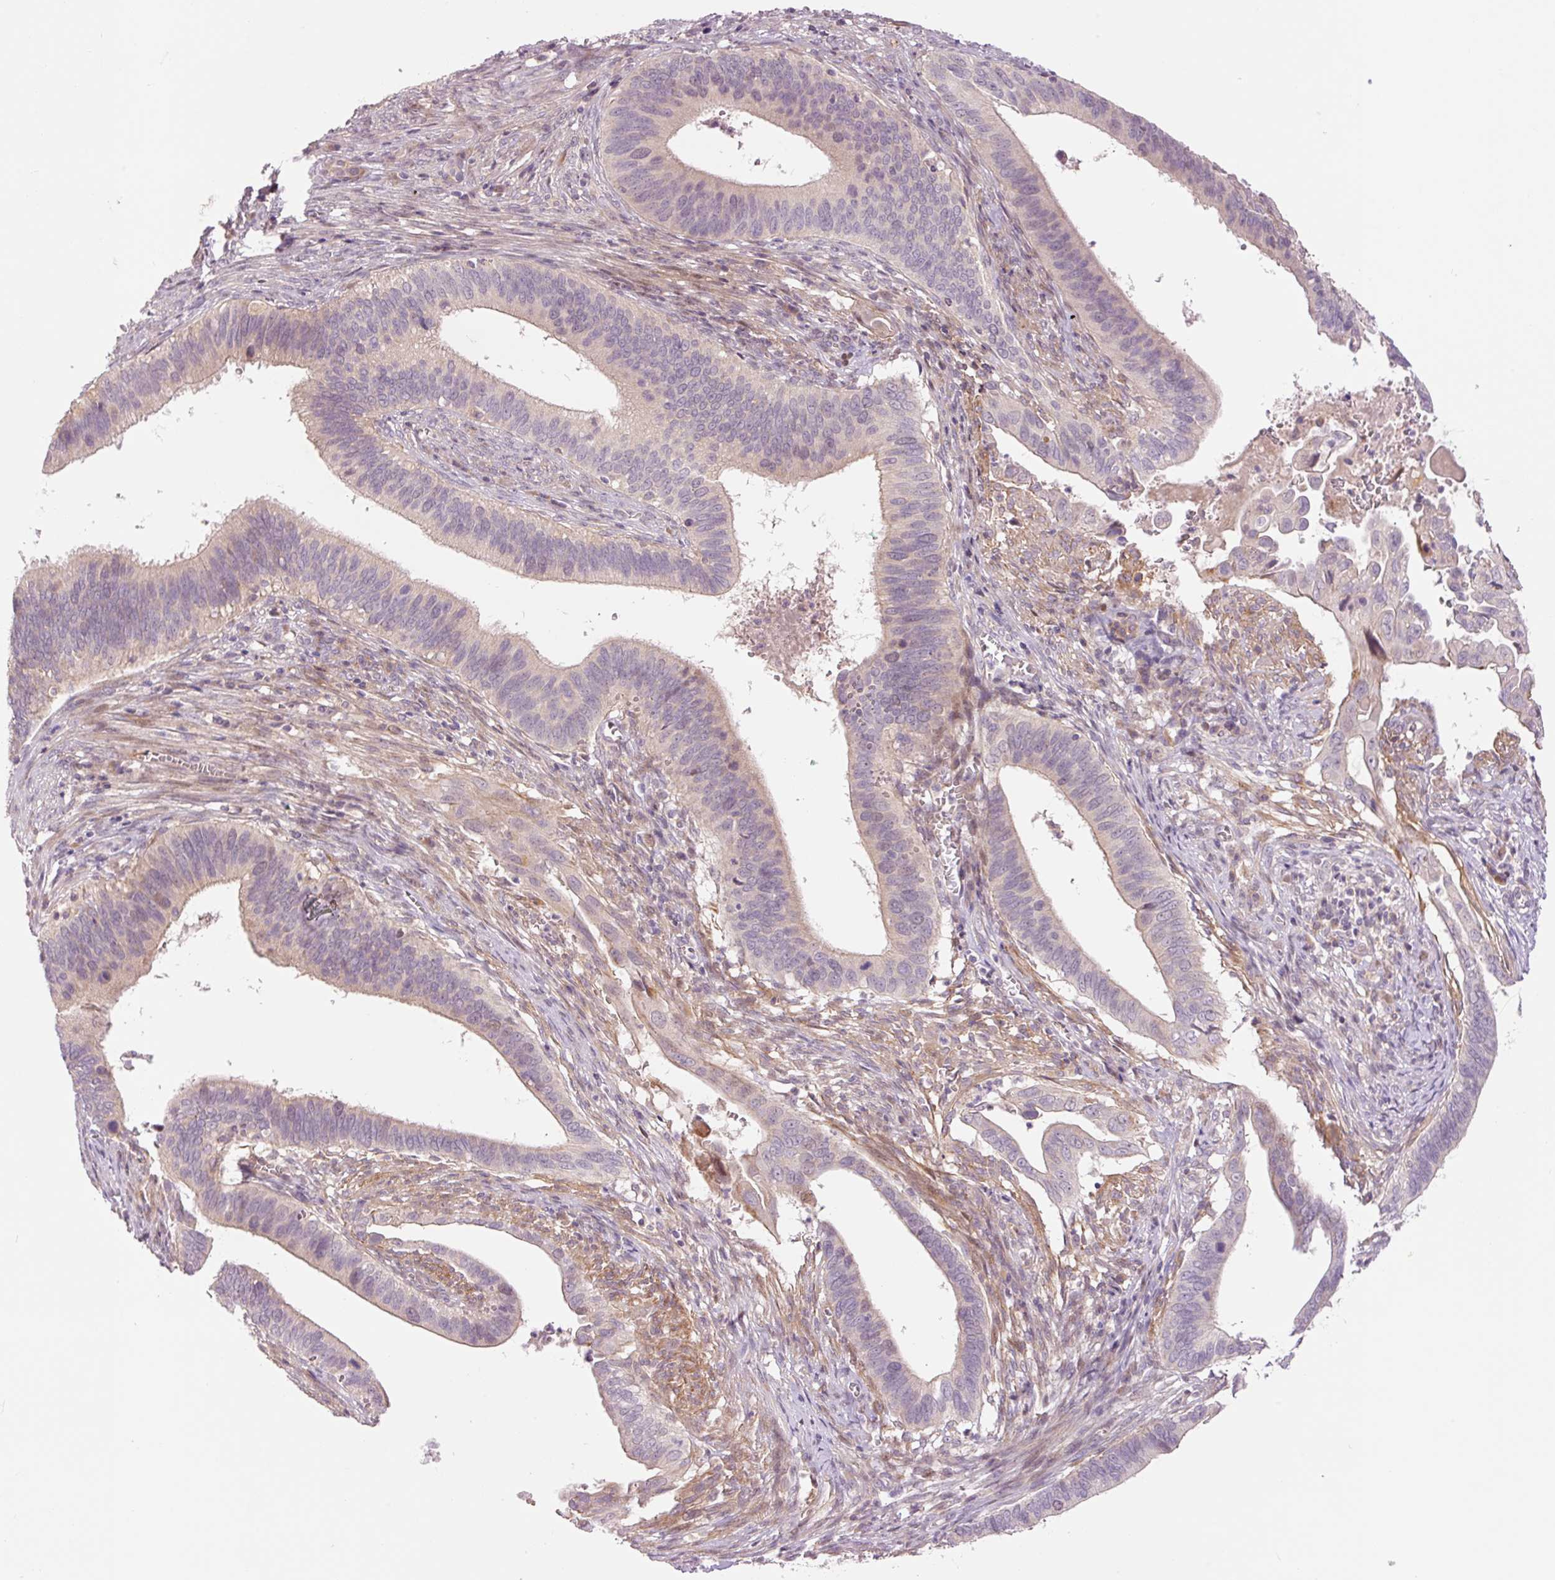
{"staining": {"intensity": "weak", "quantity": "<25%", "location": "cytoplasmic/membranous"}, "tissue": "cervical cancer", "cell_type": "Tumor cells", "image_type": "cancer", "snomed": [{"axis": "morphology", "description": "Adenocarcinoma, NOS"}, {"axis": "topography", "description": "Cervix"}], "caption": "An image of human adenocarcinoma (cervical) is negative for staining in tumor cells.", "gene": "SLC29A3", "patient": {"sex": "female", "age": 42}}